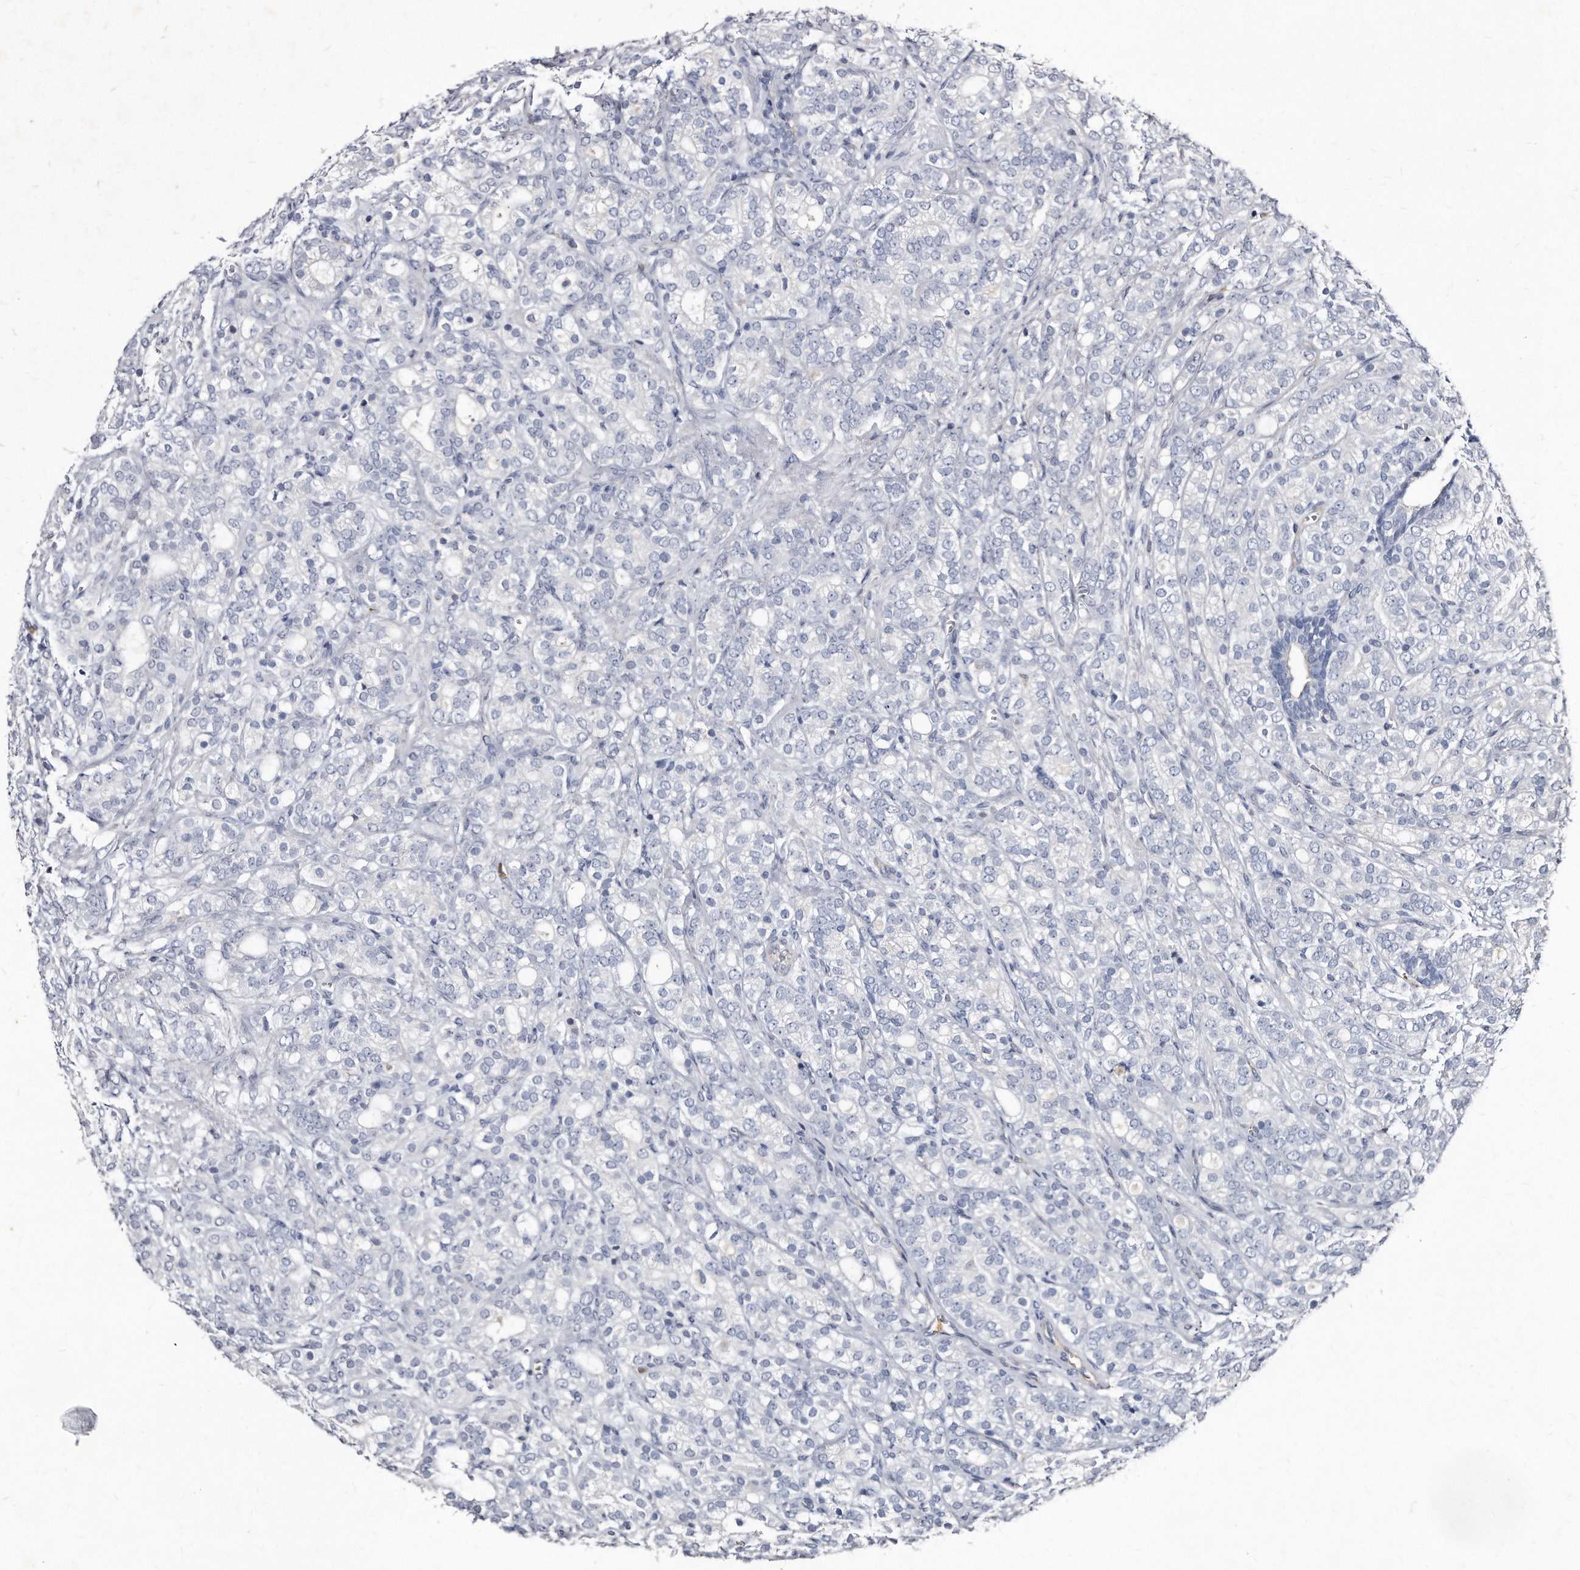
{"staining": {"intensity": "negative", "quantity": "none", "location": "none"}, "tissue": "prostate cancer", "cell_type": "Tumor cells", "image_type": "cancer", "snomed": [{"axis": "morphology", "description": "Adenocarcinoma, High grade"}, {"axis": "topography", "description": "Prostate"}], "caption": "DAB (3,3'-diaminobenzidine) immunohistochemical staining of human prostate adenocarcinoma (high-grade) reveals no significant positivity in tumor cells.", "gene": "KLHDC3", "patient": {"sex": "male", "age": 57}}